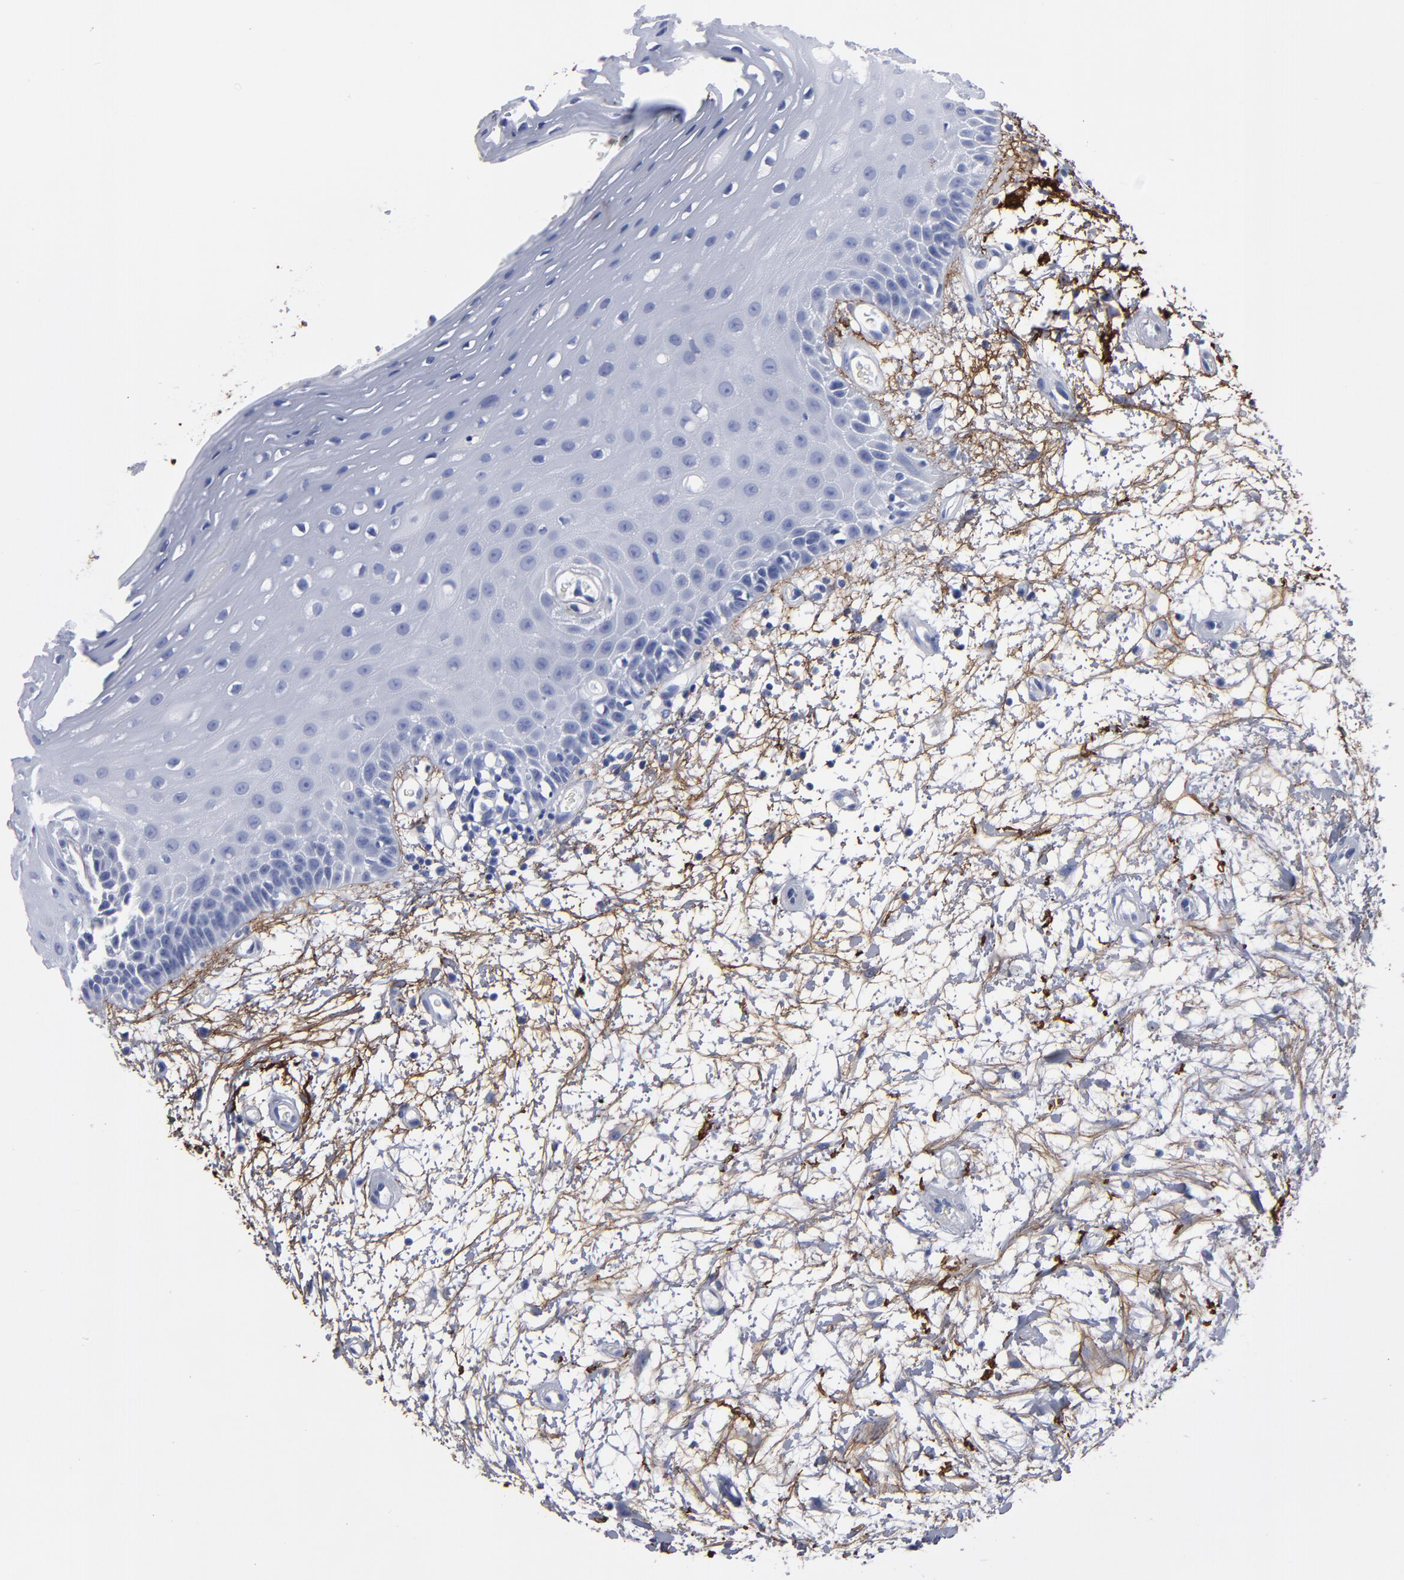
{"staining": {"intensity": "negative", "quantity": "none", "location": "none"}, "tissue": "oral mucosa", "cell_type": "Squamous epithelial cells", "image_type": "normal", "snomed": [{"axis": "morphology", "description": "Normal tissue, NOS"}, {"axis": "topography", "description": "Oral tissue"}], "caption": "A photomicrograph of oral mucosa stained for a protein reveals no brown staining in squamous epithelial cells.", "gene": "EMILIN1", "patient": {"sex": "female", "age": 79}}